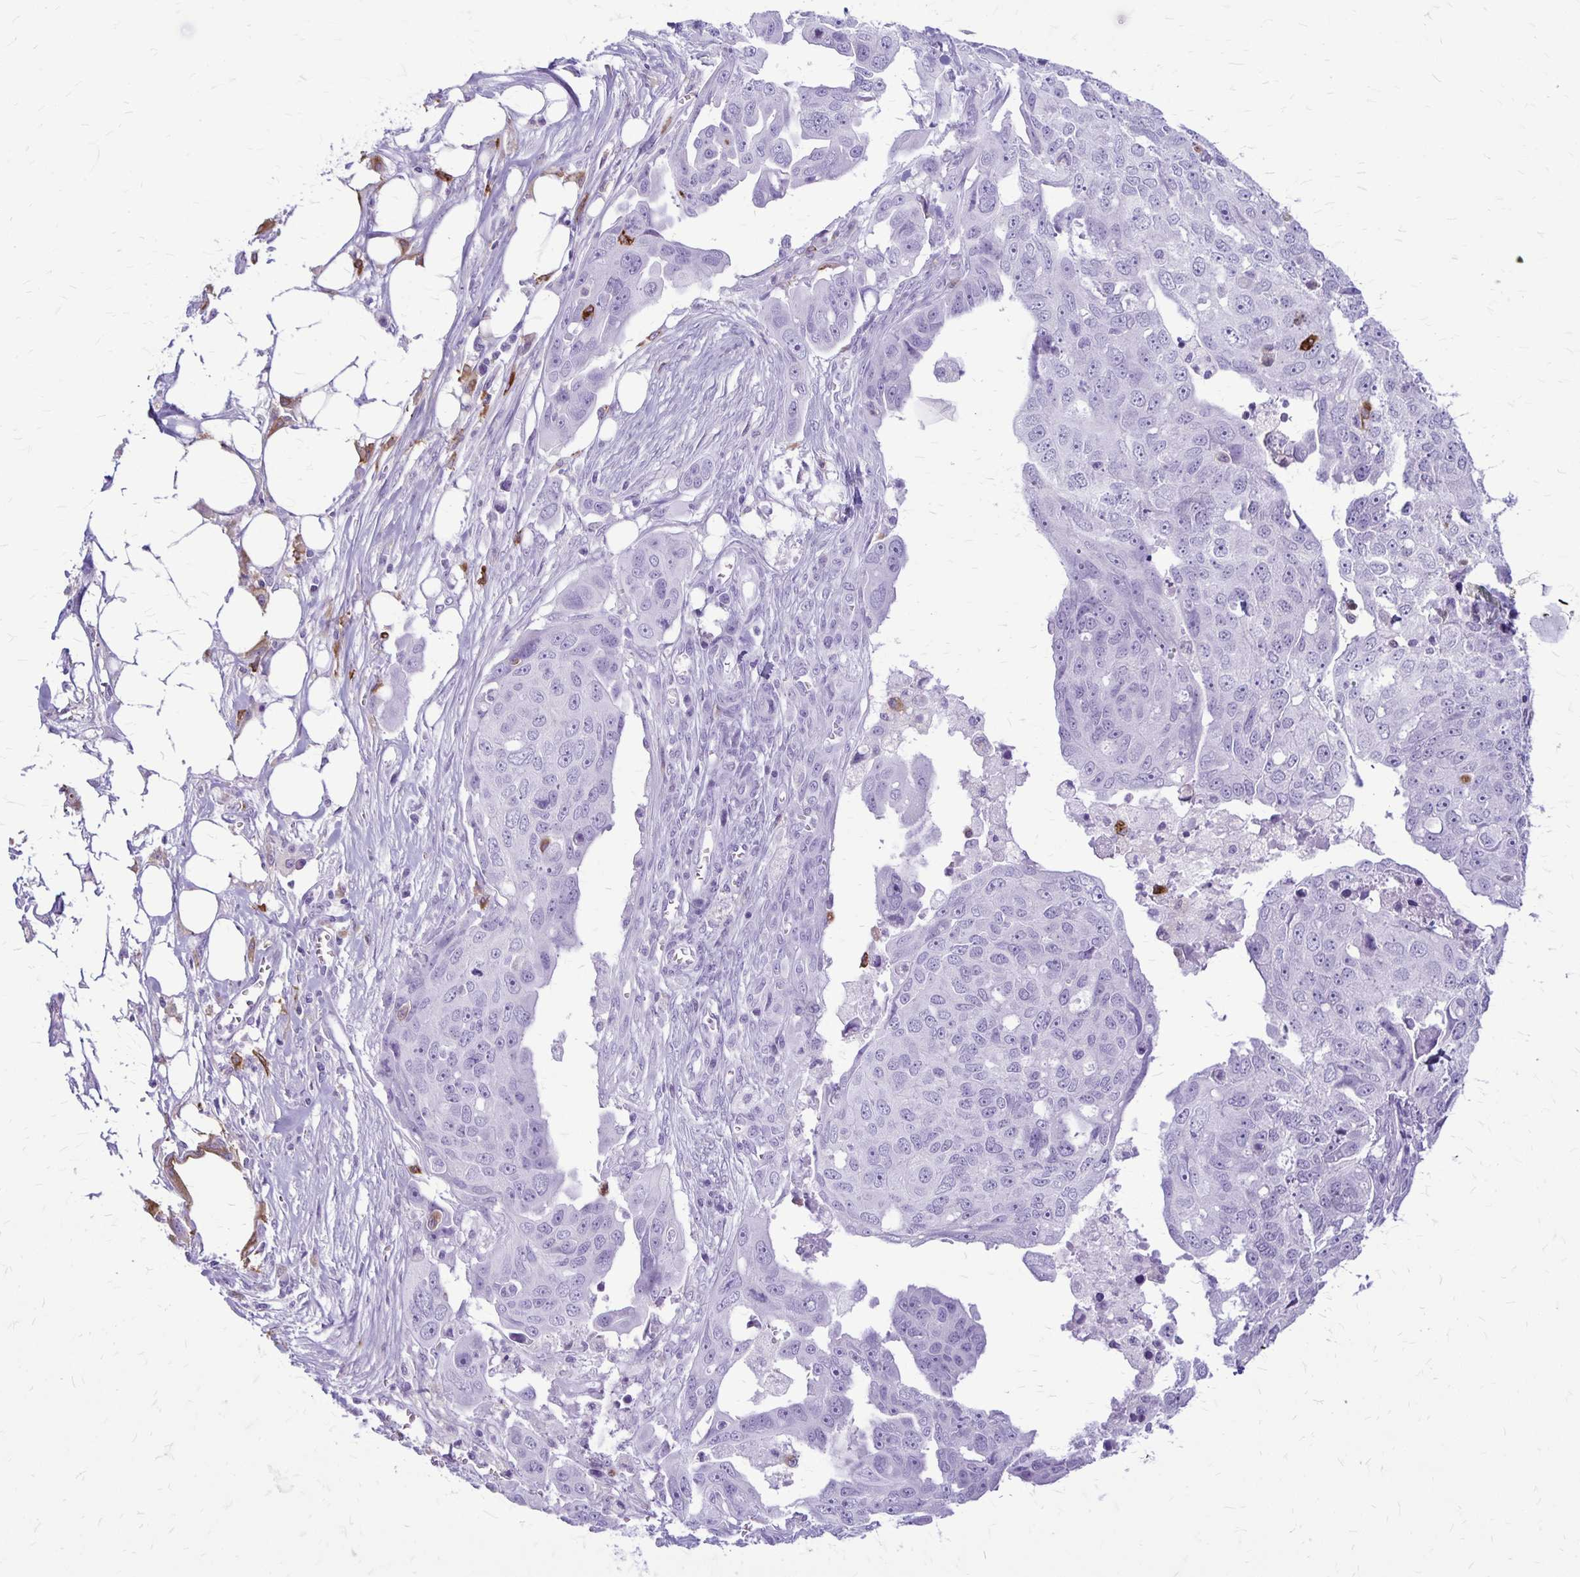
{"staining": {"intensity": "negative", "quantity": "none", "location": "none"}, "tissue": "ovarian cancer", "cell_type": "Tumor cells", "image_type": "cancer", "snomed": [{"axis": "morphology", "description": "Carcinoma, endometroid"}, {"axis": "topography", "description": "Ovary"}], "caption": "Endometroid carcinoma (ovarian) was stained to show a protein in brown. There is no significant staining in tumor cells.", "gene": "RTN1", "patient": {"sex": "female", "age": 70}}